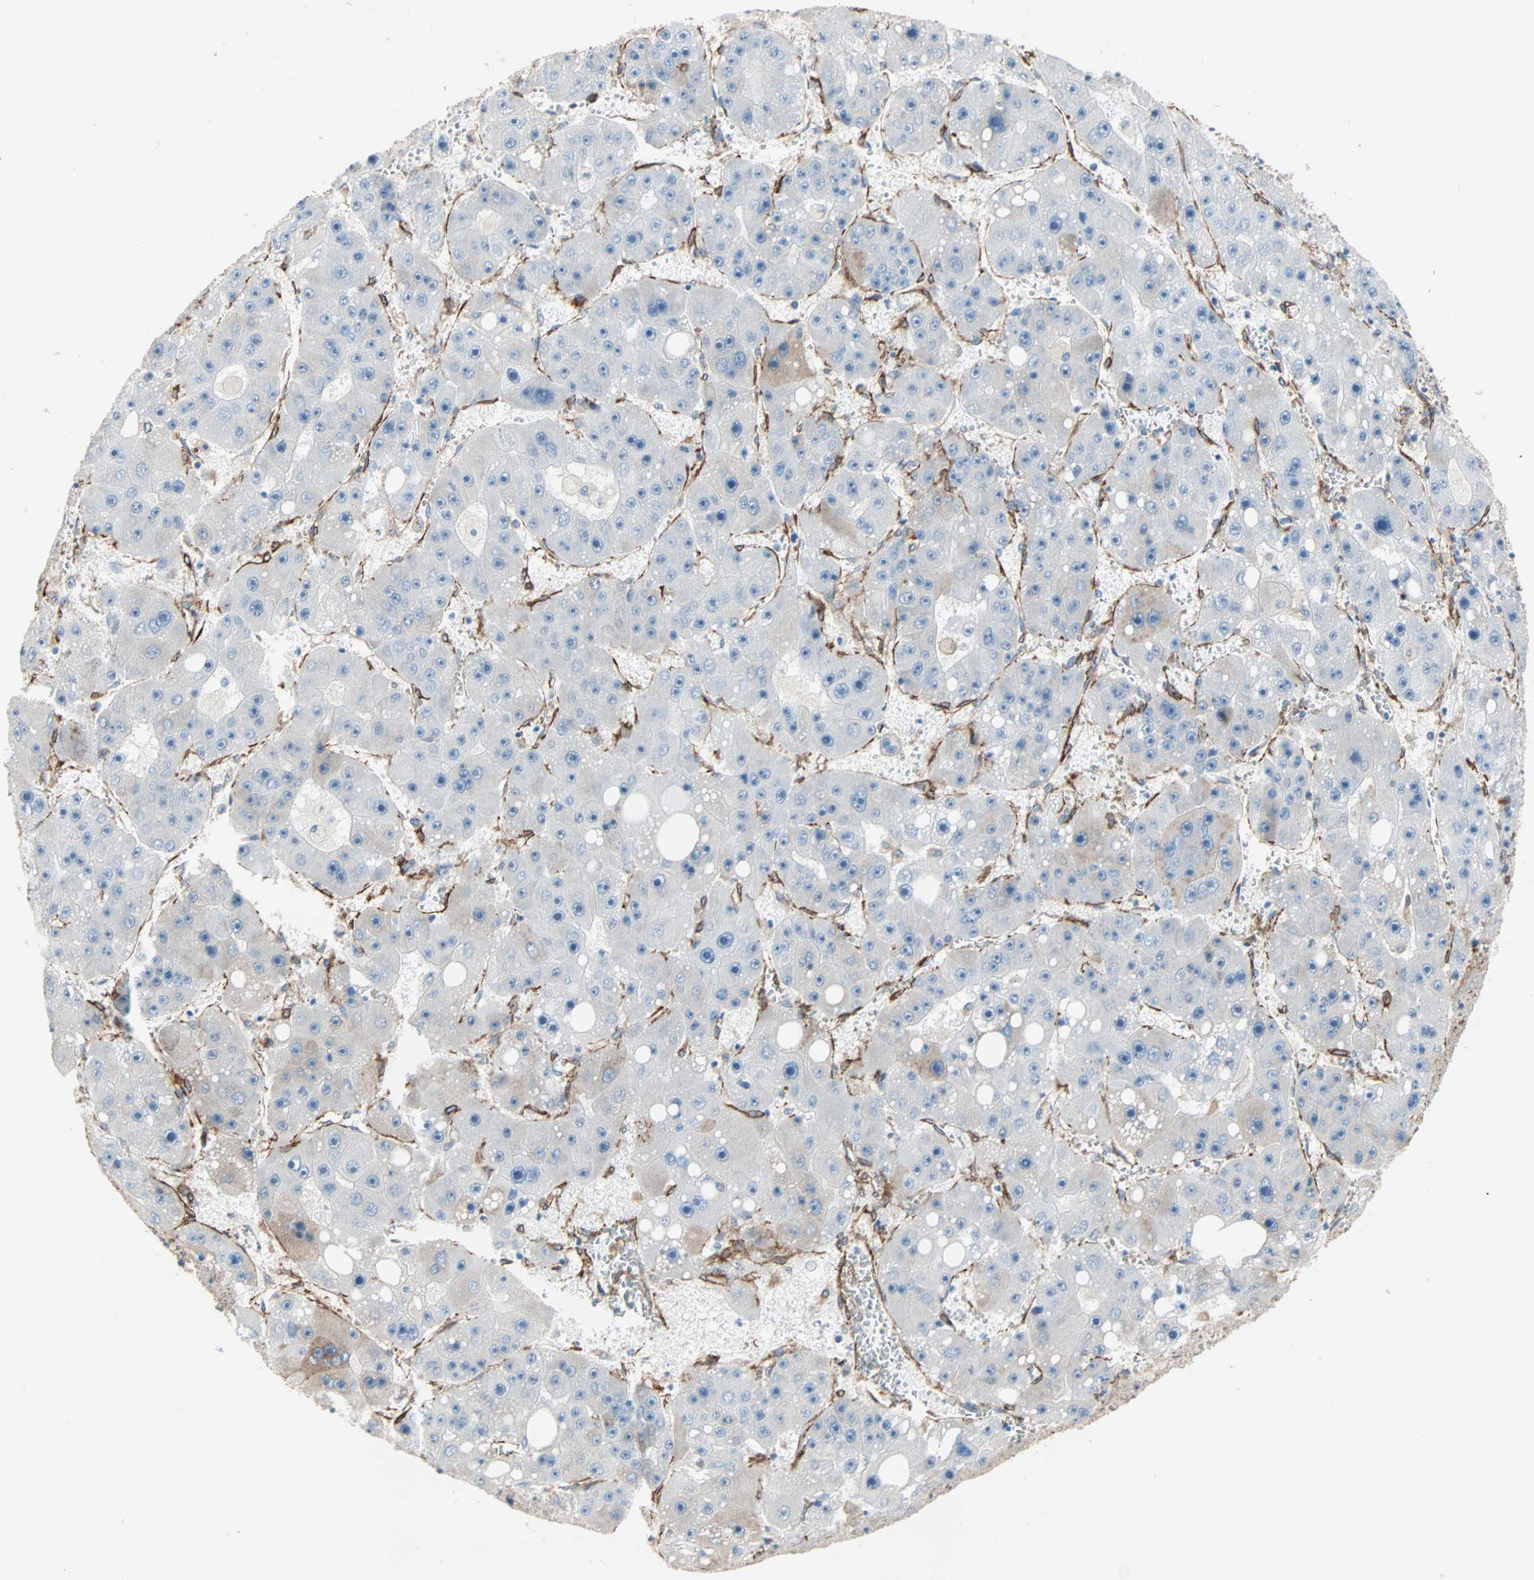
{"staining": {"intensity": "weak", "quantity": "<25%", "location": "cytoplasmic/membranous"}, "tissue": "liver cancer", "cell_type": "Tumor cells", "image_type": "cancer", "snomed": [{"axis": "morphology", "description": "Carcinoma, Hepatocellular, NOS"}, {"axis": "topography", "description": "Liver"}], "caption": "The micrograph demonstrates no significant staining in tumor cells of liver cancer.", "gene": "EPB41L2", "patient": {"sex": "female", "age": 61}}